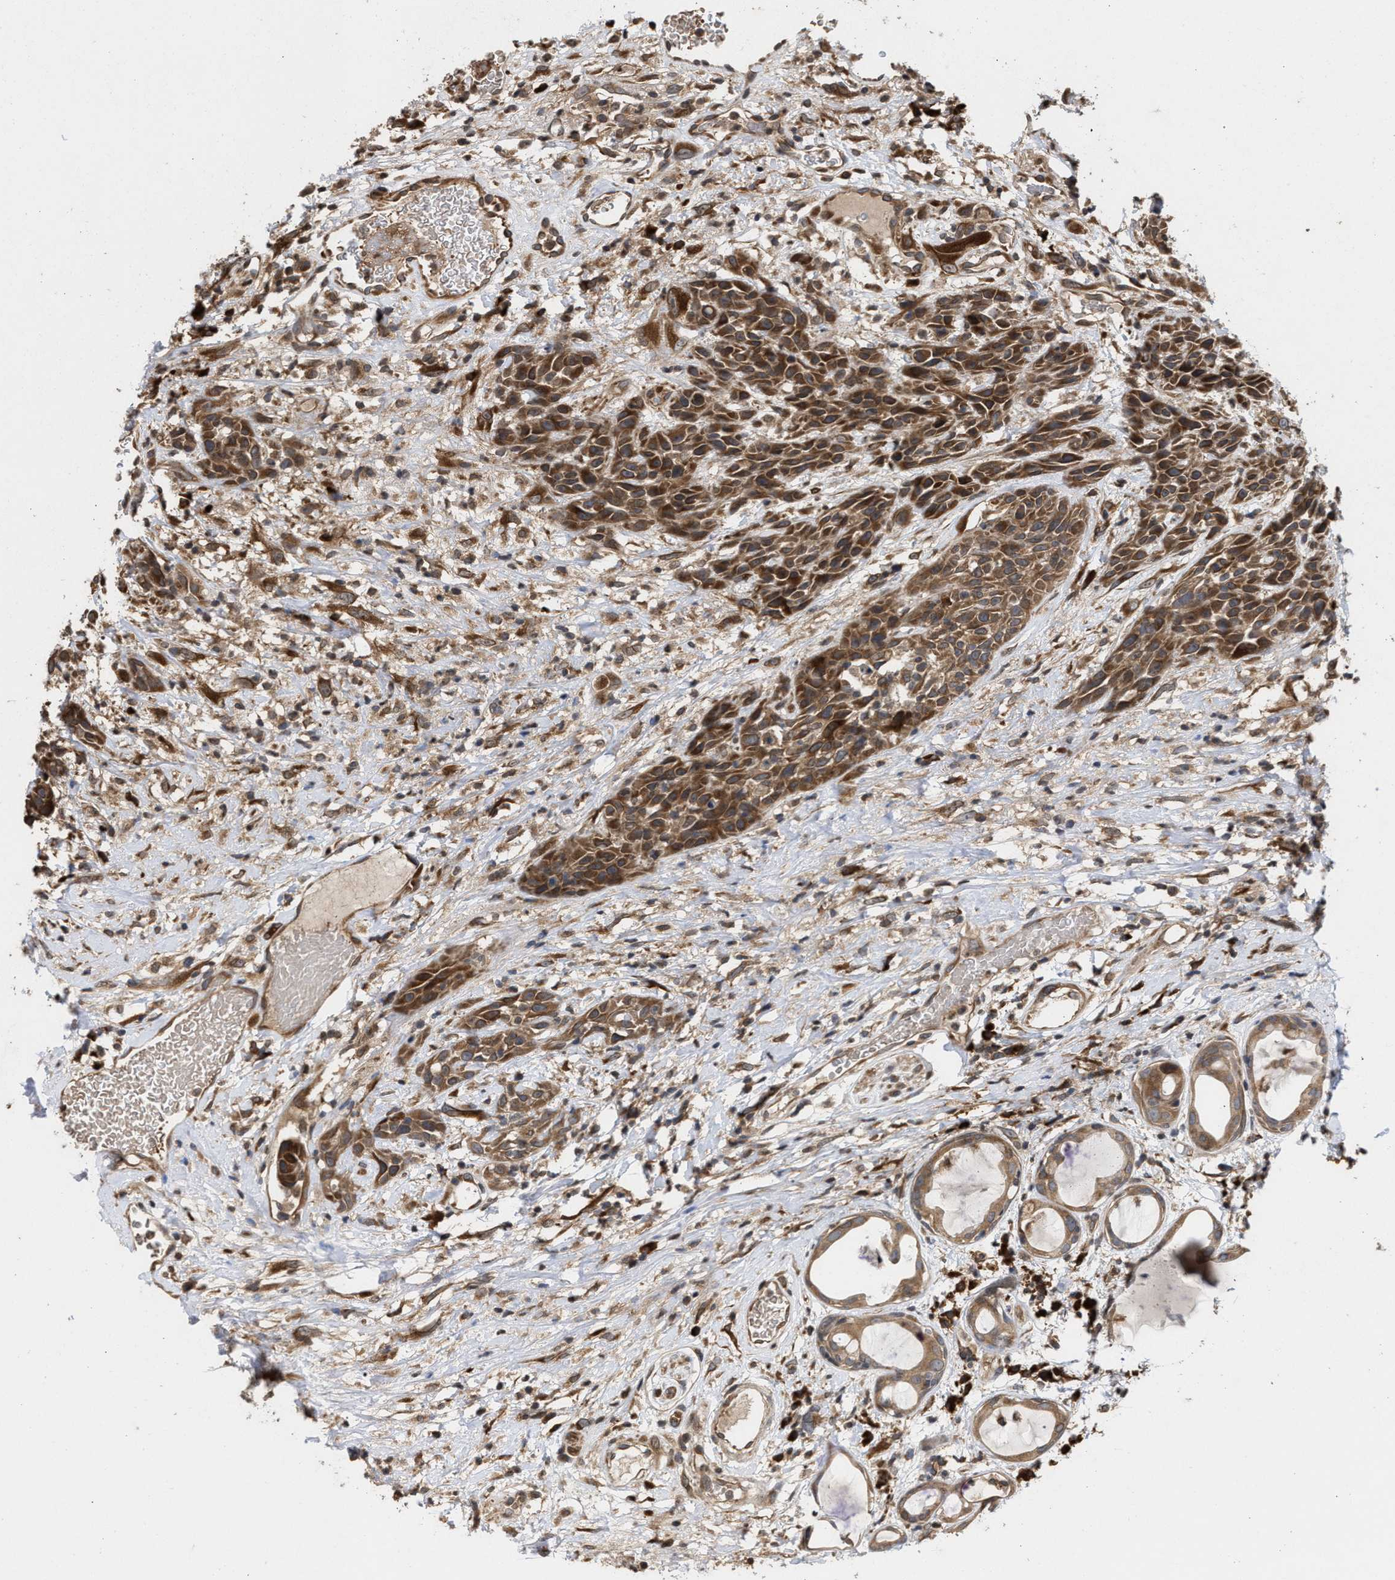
{"staining": {"intensity": "strong", "quantity": ">75%", "location": "cytoplasmic/membranous"}, "tissue": "head and neck cancer", "cell_type": "Tumor cells", "image_type": "cancer", "snomed": [{"axis": "morphology", "description": "Normal tissue, NOS"}, {"axis": "morphology", "description": "Squamous cell carcinoma, NOS"}, {"axis": "topography", "description": "Cartilage tissue"}, {"axis": "topography", "description": "Head-Neck"}], "caption": "Human head and neck cancer (squamous cell carcinoma) stained with a protein marker shows strong staining in tumor cells.", "gene": "SAR1A", "patient": {"sex": "male", "age": 62}}